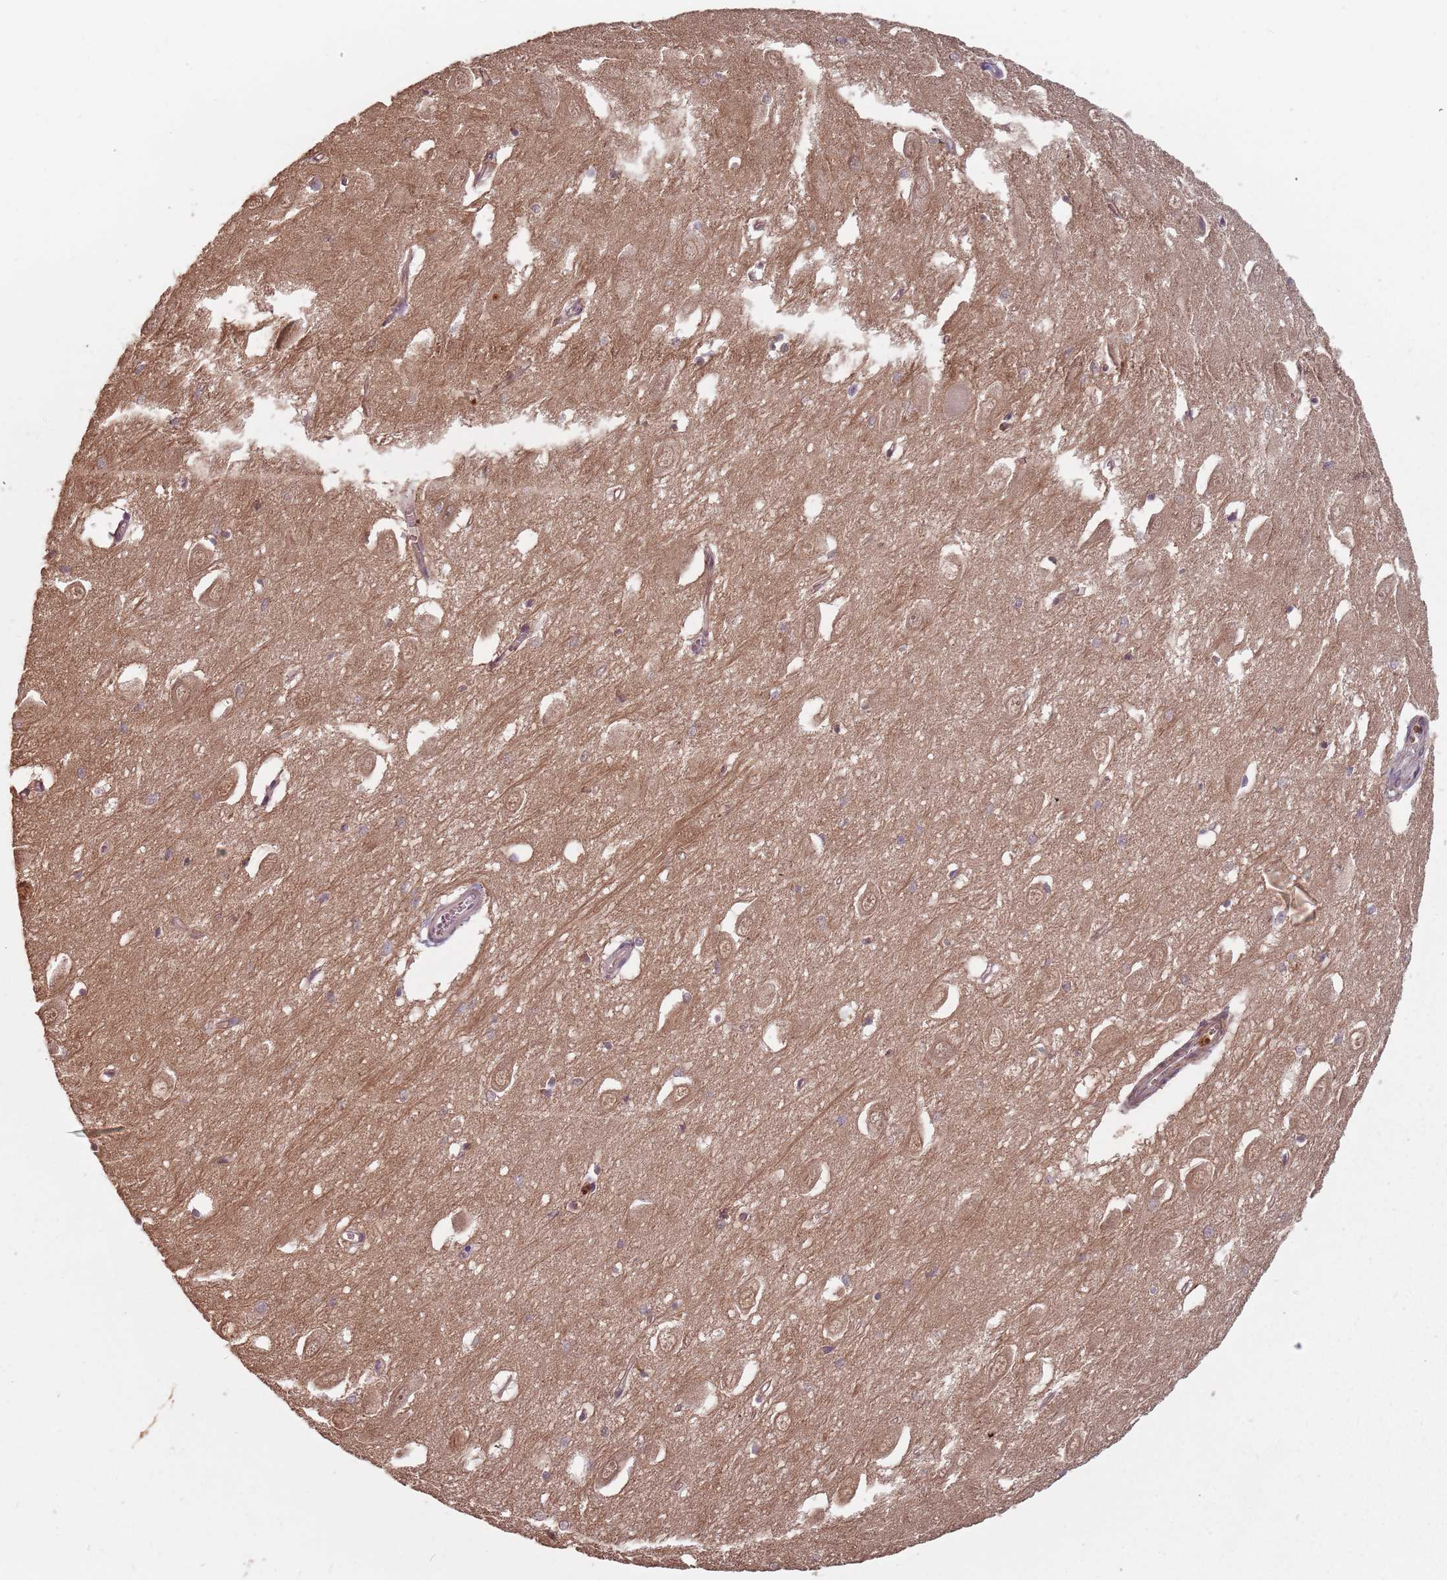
{"staining": {"intensity": "moderate", "quantity": "<25%", "location": "cytoplasmic/membranous"}, "tissue": "hippocampus", "cell_type": "Glial cells", "image_type": "normal", "snomed": [{"axis": "morphology", "description": "Normal tissue, NOS"}, {"axis": "topography", "description": "Hippocampus"}], "caption": "A high-resolution micrograph shows IHC staining of unremarkable hippocampus, which shows moderate cytoplasmic/membranous positivity in approximately <25% of glial cells.", "gene": "C3orf14", "patient": {"sex": "female", "age": 64}}